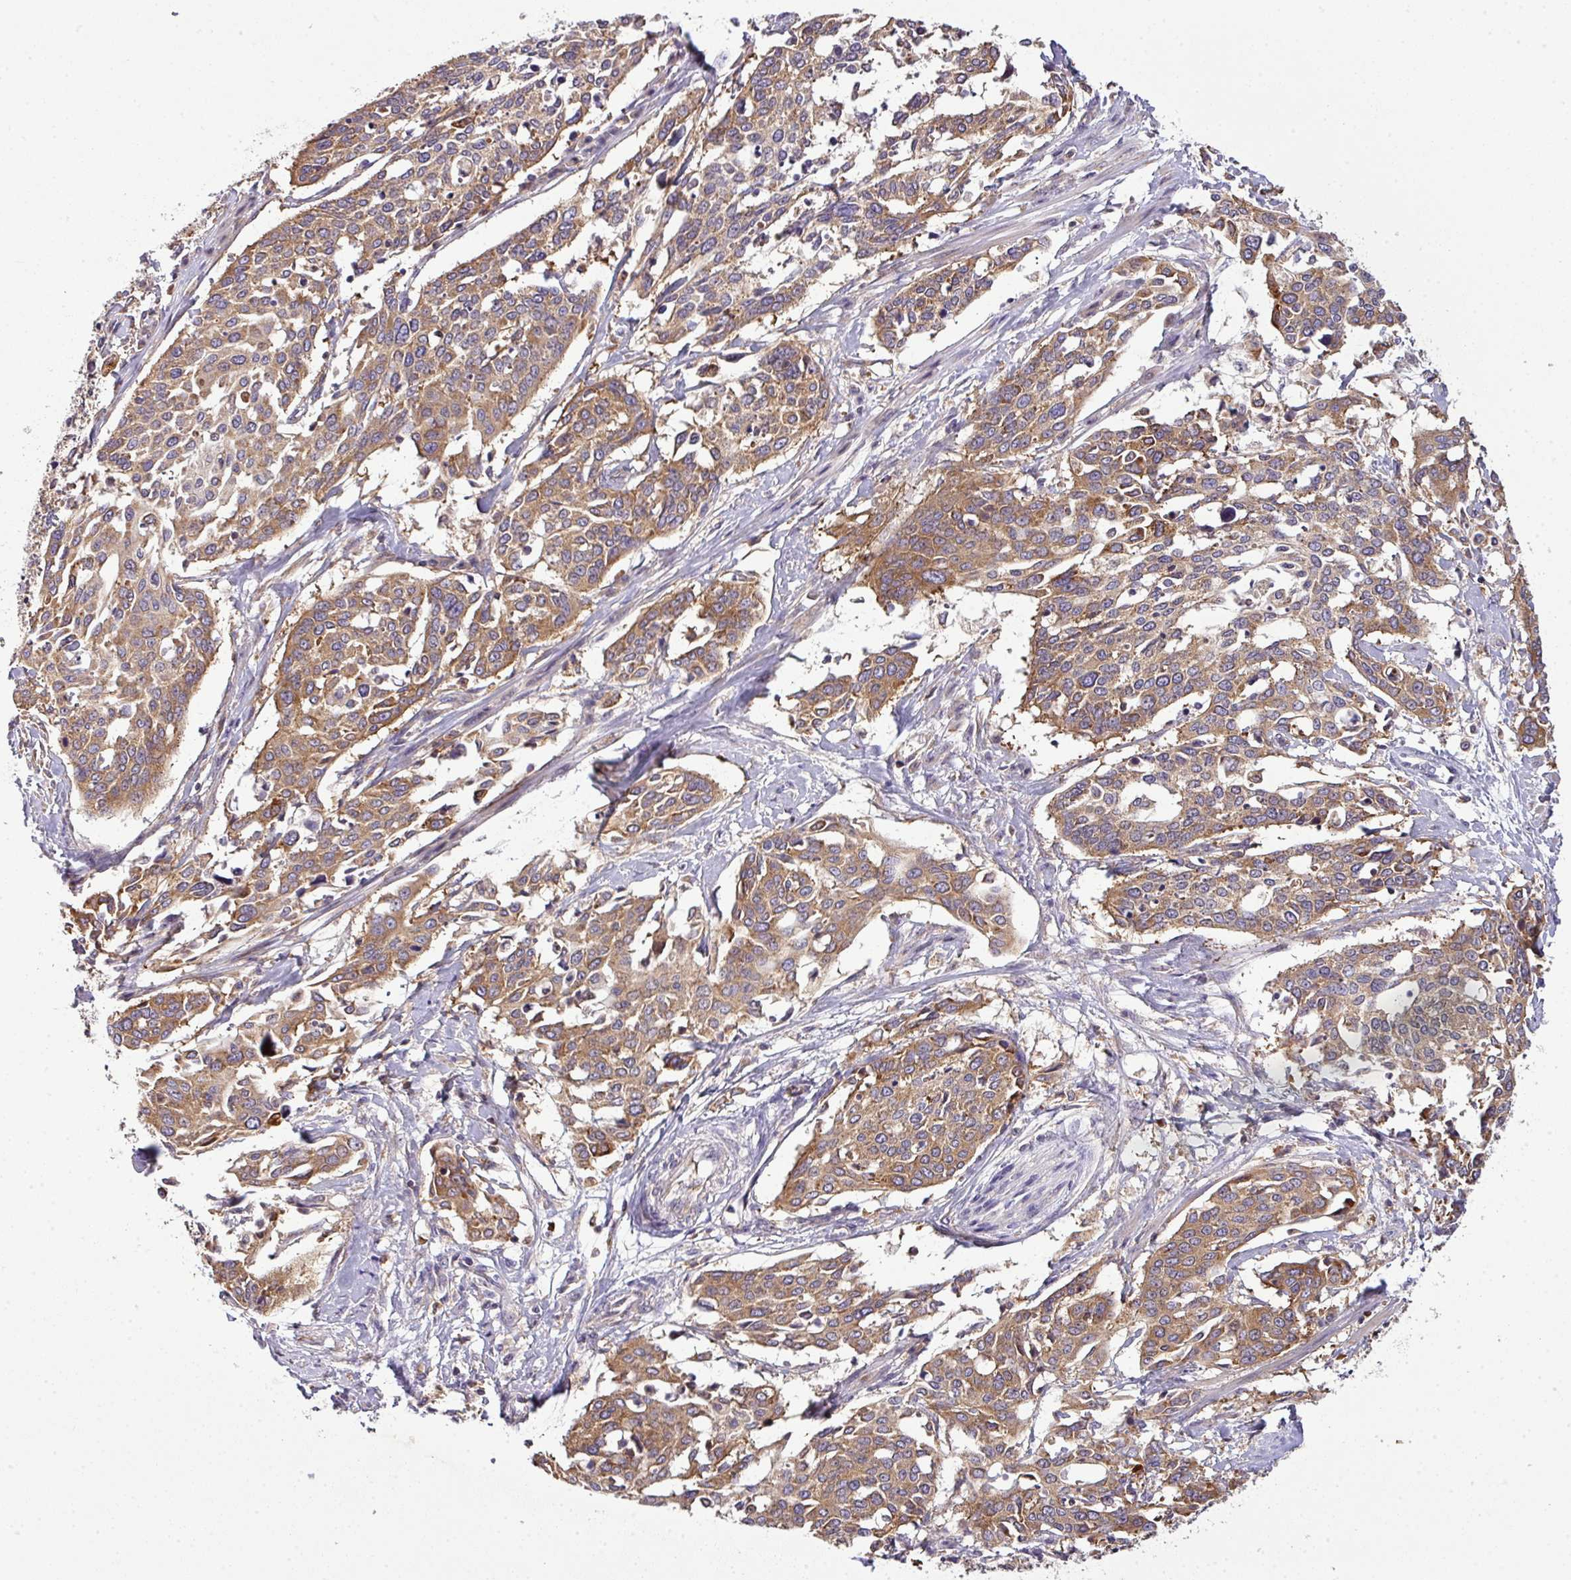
{"staining": {"intensity": "moderate", "quantity": ">75%", "location": "cytoplasmic/membranous"}, "tissue": "cervical cancer", "cell_type": "Tumor cells", "image_type": "cancer", "snomed": [{"axis": "morphology", "description": "Squamous cell carcinoma, NOS"}, {"axis": "topography", "description": "Cervix"}], "caption": "Immunohistochemistry image of squamous cell carcinoma (cervical) stained for a protein (brown), which demonstrates medium levels of moderate cytoplasmic/membranous staining in approximately >75% of tumor cells.", "gene": "LRRC74B", "patient": {"sex": "female", "age": 44}}